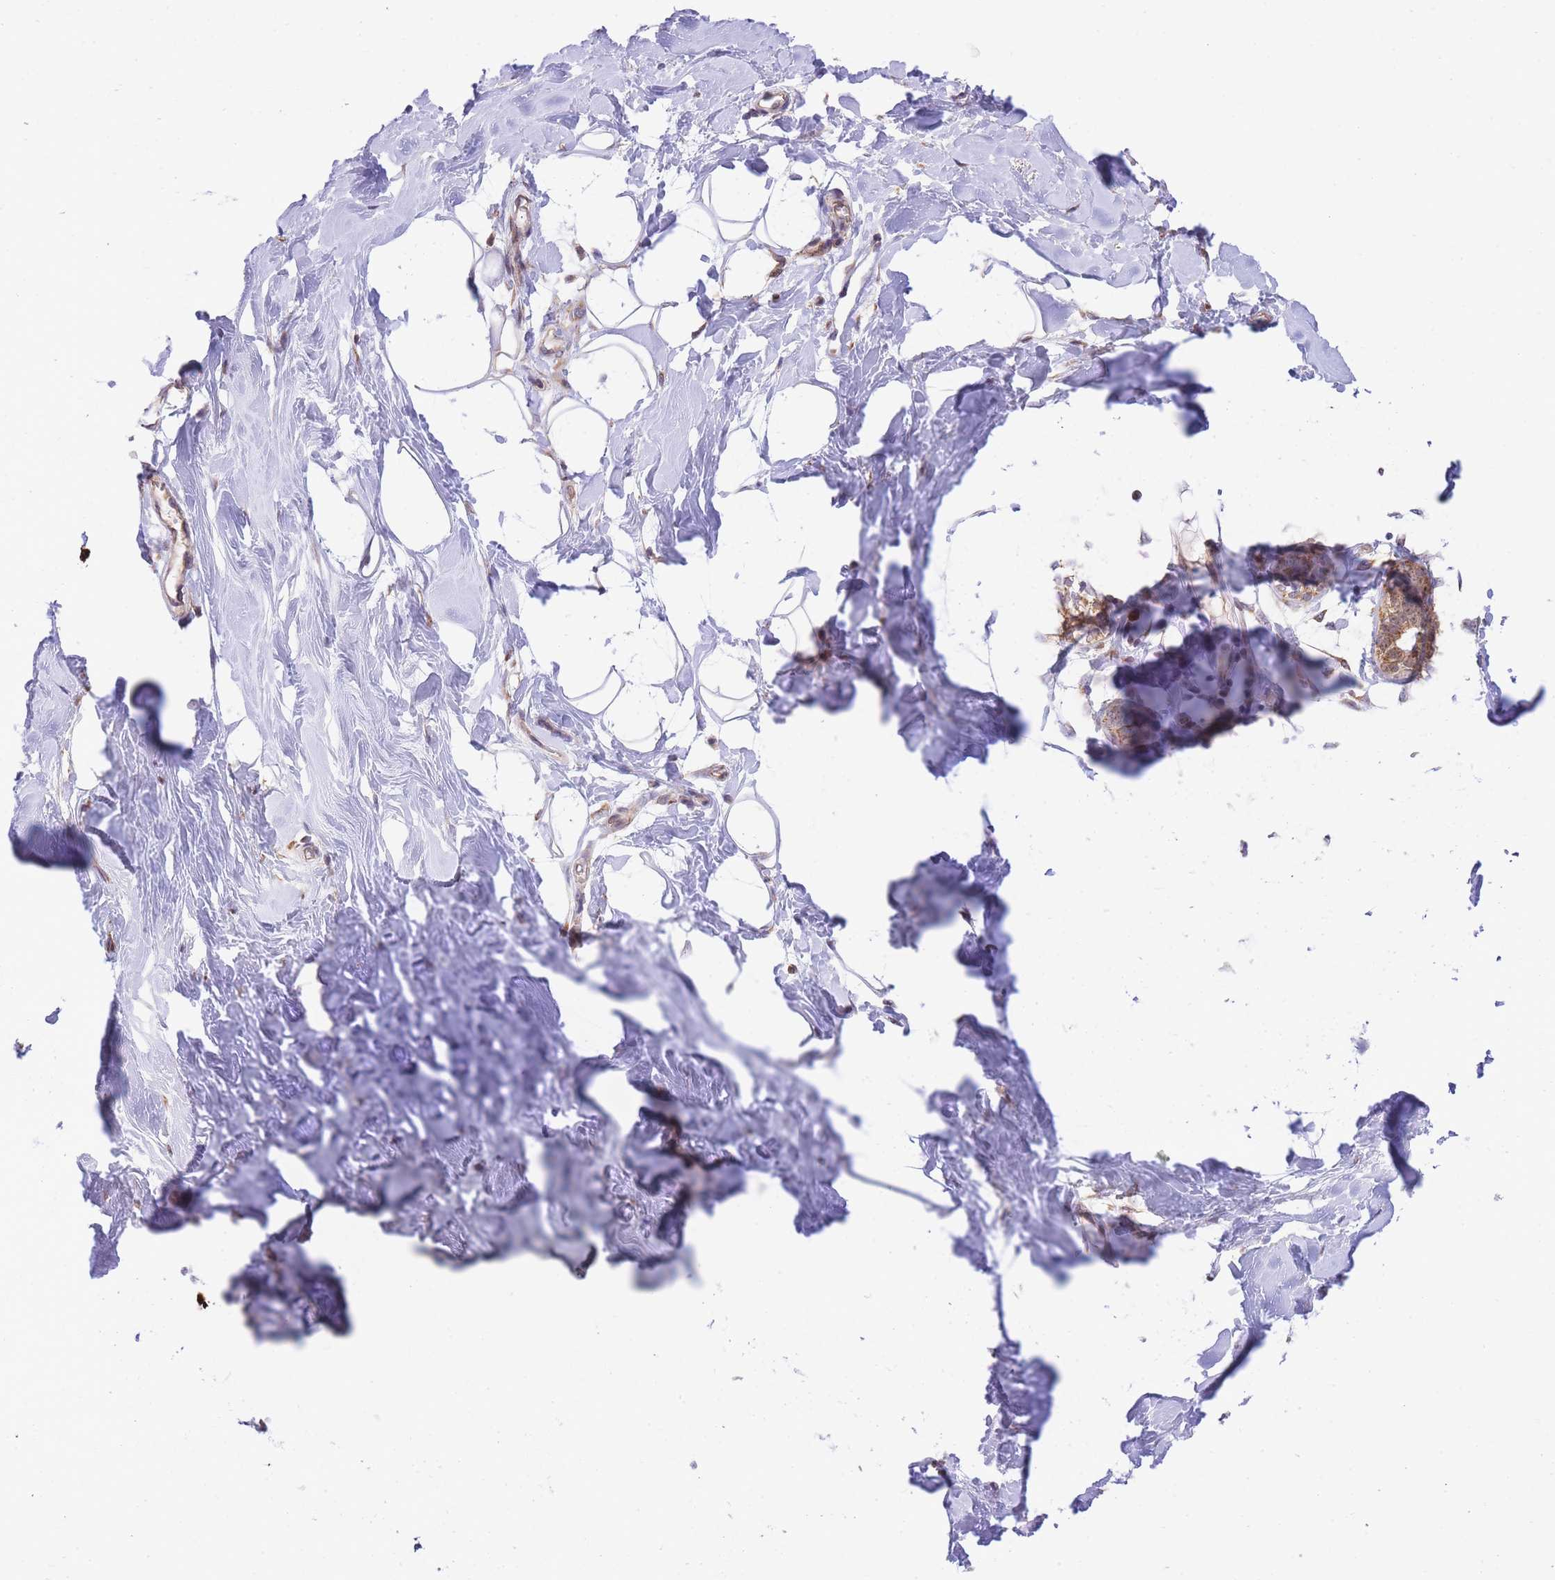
{"staining": {"intensity": "negative", "quantity": "none", "location": "none"}, "tissue": "adipose tissue", "cell_type": "Adipocytes", "image_type": "normal", "snomed": [{"axis": "morphology", "description": "Normal tissue, NOS"}, {"axis": "topography", "description": "Breast"}], "caption": "DAB (3,3'-diaminobenzidine) immunohistochemical staining of normal human adipose tissue shows no significant positivity in adipocytes.", "gene": "EXOSC8", "patient": {"sex": "female", "age": 26}}